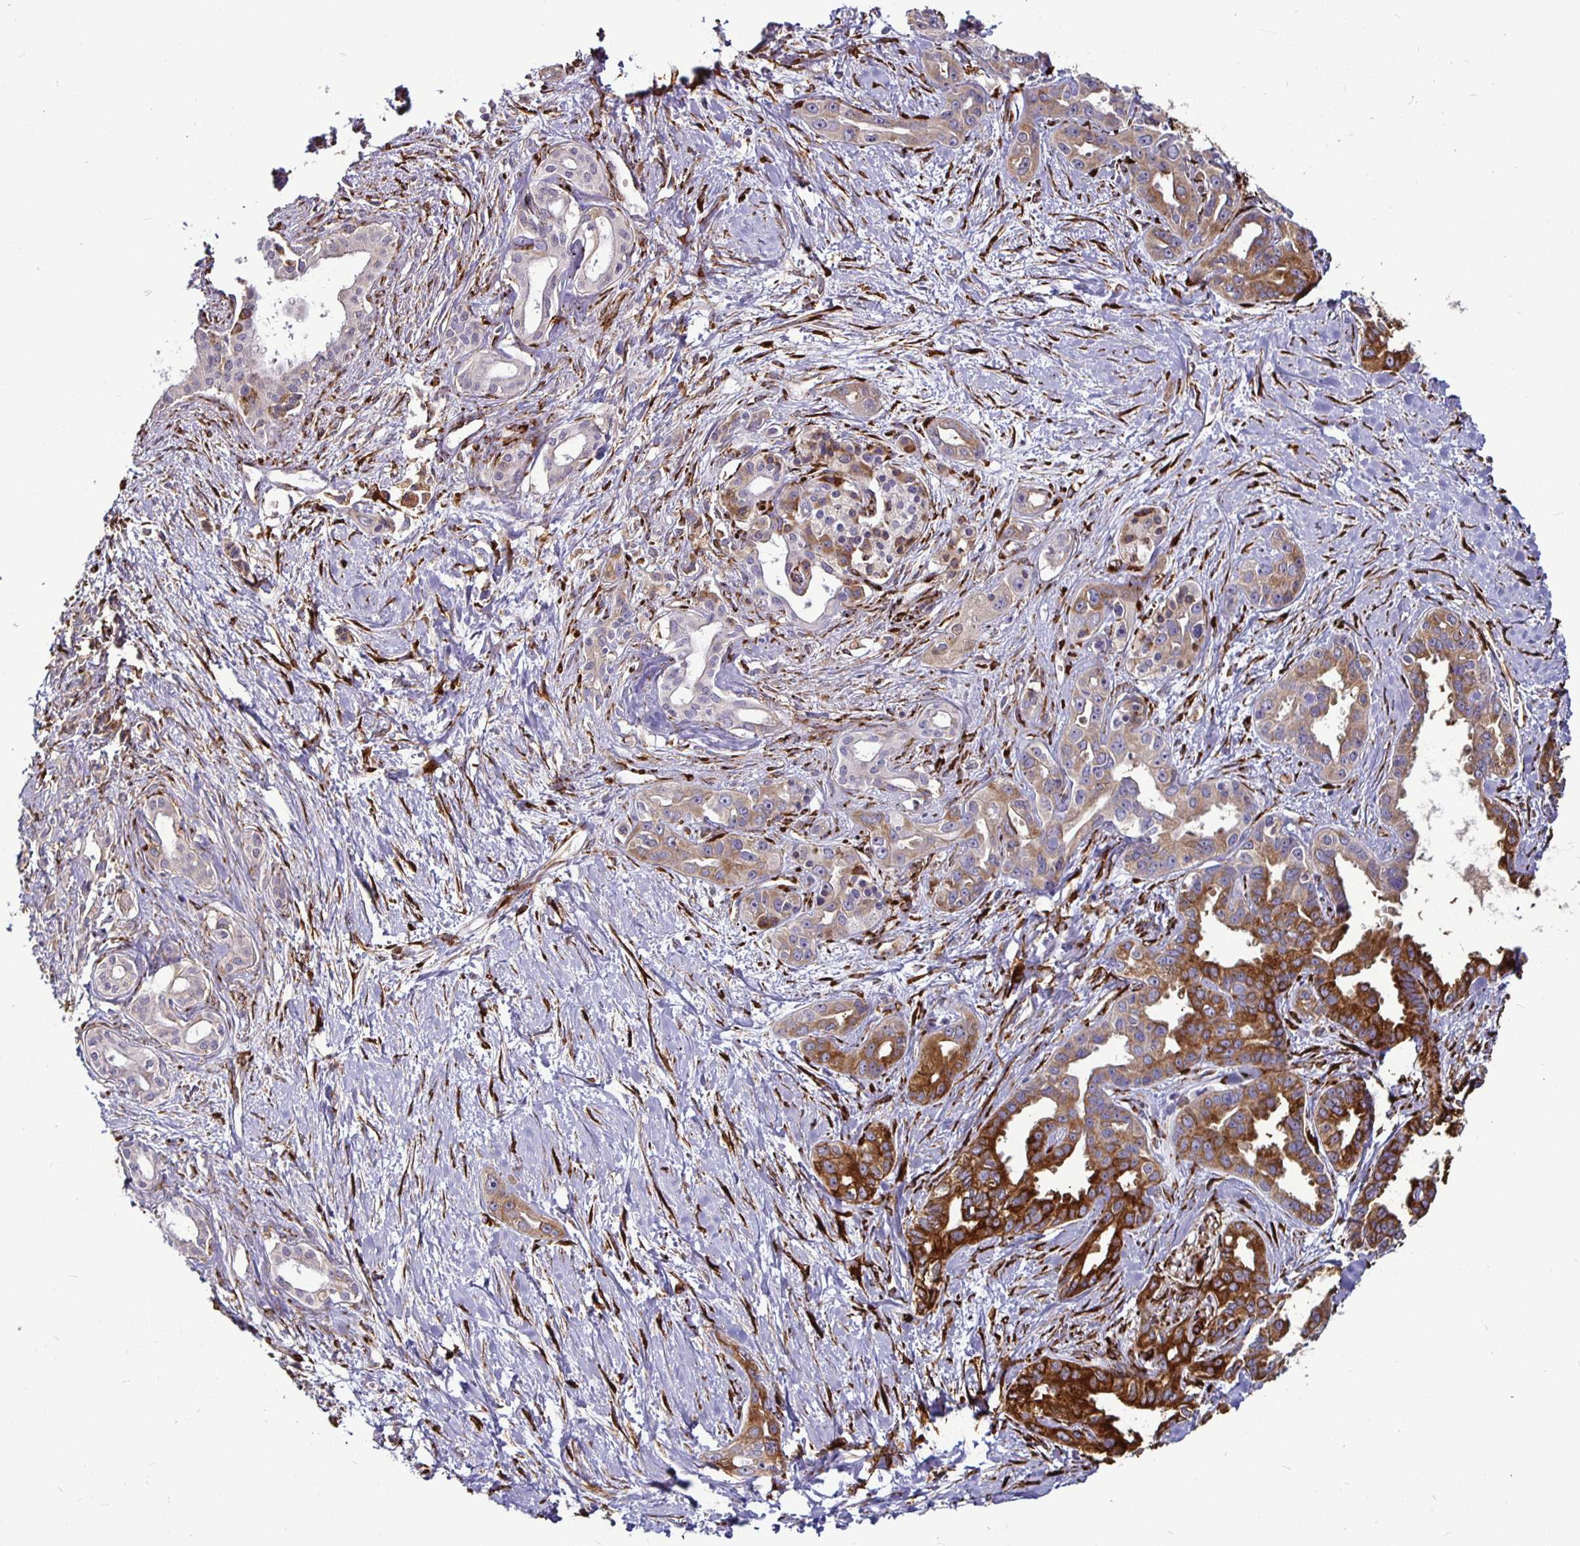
{"staining": {"intensity": "strong", "quantity": "25%-75%", "location": "cytoplasmic/membranous"}, "tissue": "pancreatic cancer", "cell_type": "Tumor cells", "image_type": "cancer", "snomed": [{"axis": "morphology", "description": "Adenocarcinoma, NOS"}, {"axis": "topography", "description": "Pancreas"}], "caption": "Brown immunohistochemical staining in pancreatic adenocarcinoma shows strong cytoplasmic/membranous expression in approximately 25%-75% of tumor cells.", "gene": "P4HA2", "patient": {"sex": "female", "age": 50}}